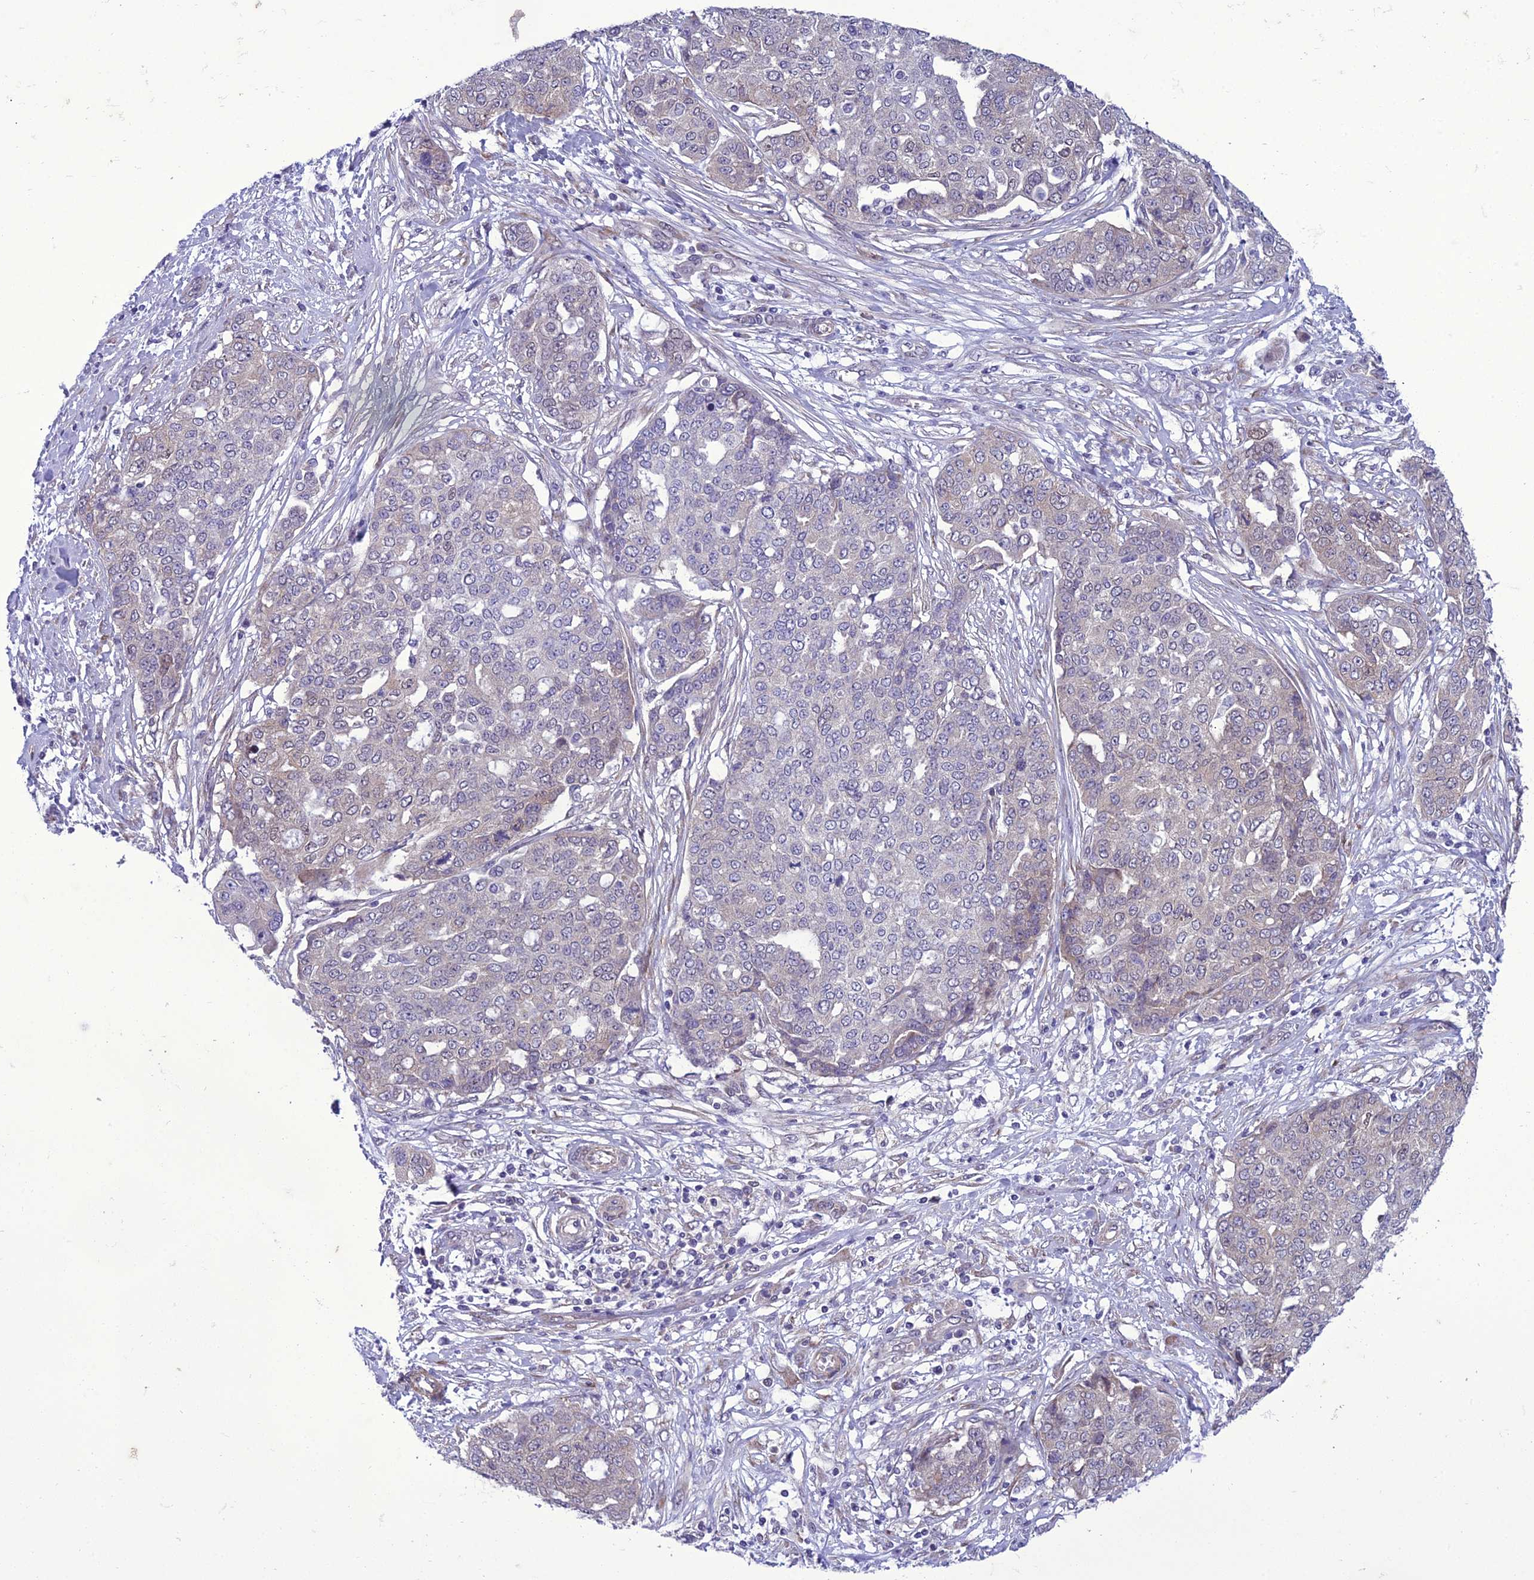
{"staining": {"intensity": "negative", "quantity": "none", "location": "none"}, "tissue": "ovarian cancer", "cell_type": "Tumor cells", "image_type": "cancer", "snomed": [{"axis": "morphology", "description": "Cystadenocarcinoma, serous, NOS"}, {"axis": "topography", "description": "Soft tissue"}, {"axis": "topography", "description": "Ovary"}], "caption": "Tumor cells are negative for brown protein staining in ovarian cancer (serous cystadenocarcinoma). Brightfield microscopy of IHC stained with DAB (brown) and hematoxylin (blue), captured at high magnification.", "gene": "GAB4", "patient": {"sex": "female", "age": 57}}